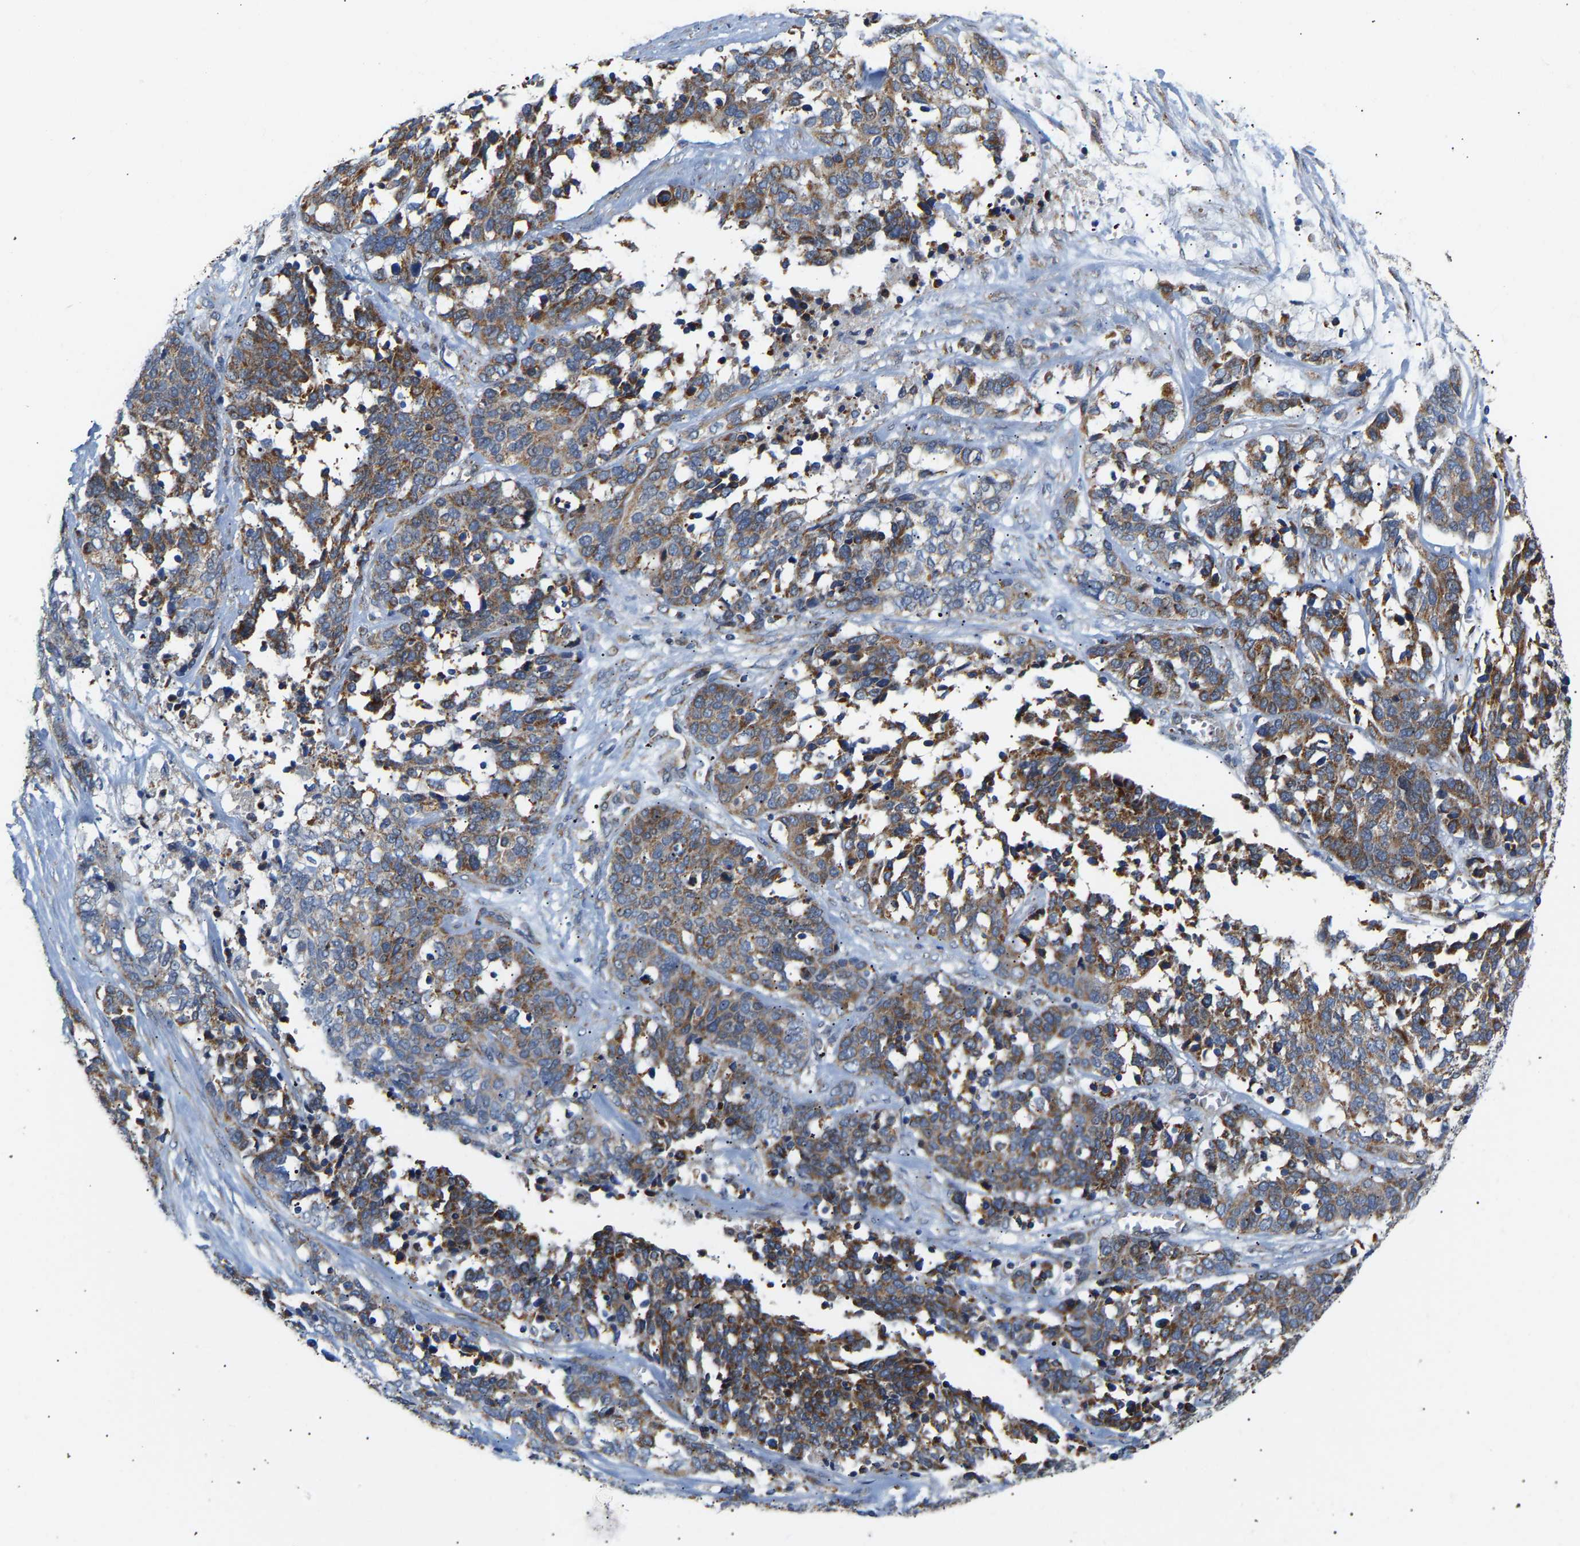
{"staining": {"intensity": "moderate", "quantity": "25%-75%", "location": "cytoplasmic/membranous"}, "tissue": "ovarian cancer", "cell_type": "Tumor cells", "image_type": "cancer", "snomed": [{"axis": "morphology", "description": "Cystadenocarcinoma, serous, NOS"}, {"axis": "topography", "description": "Ovary"}], "caption": "Immunohistochemistry of ovarian cancer (serous cystadenocarcinoma) exhibits medium levels of moderate cytoplasmic/membranous staining in approximately 25%-75% of tumor cells.", "gene": "TMEM168", "patient": {"sex": "female", "age": 44}}